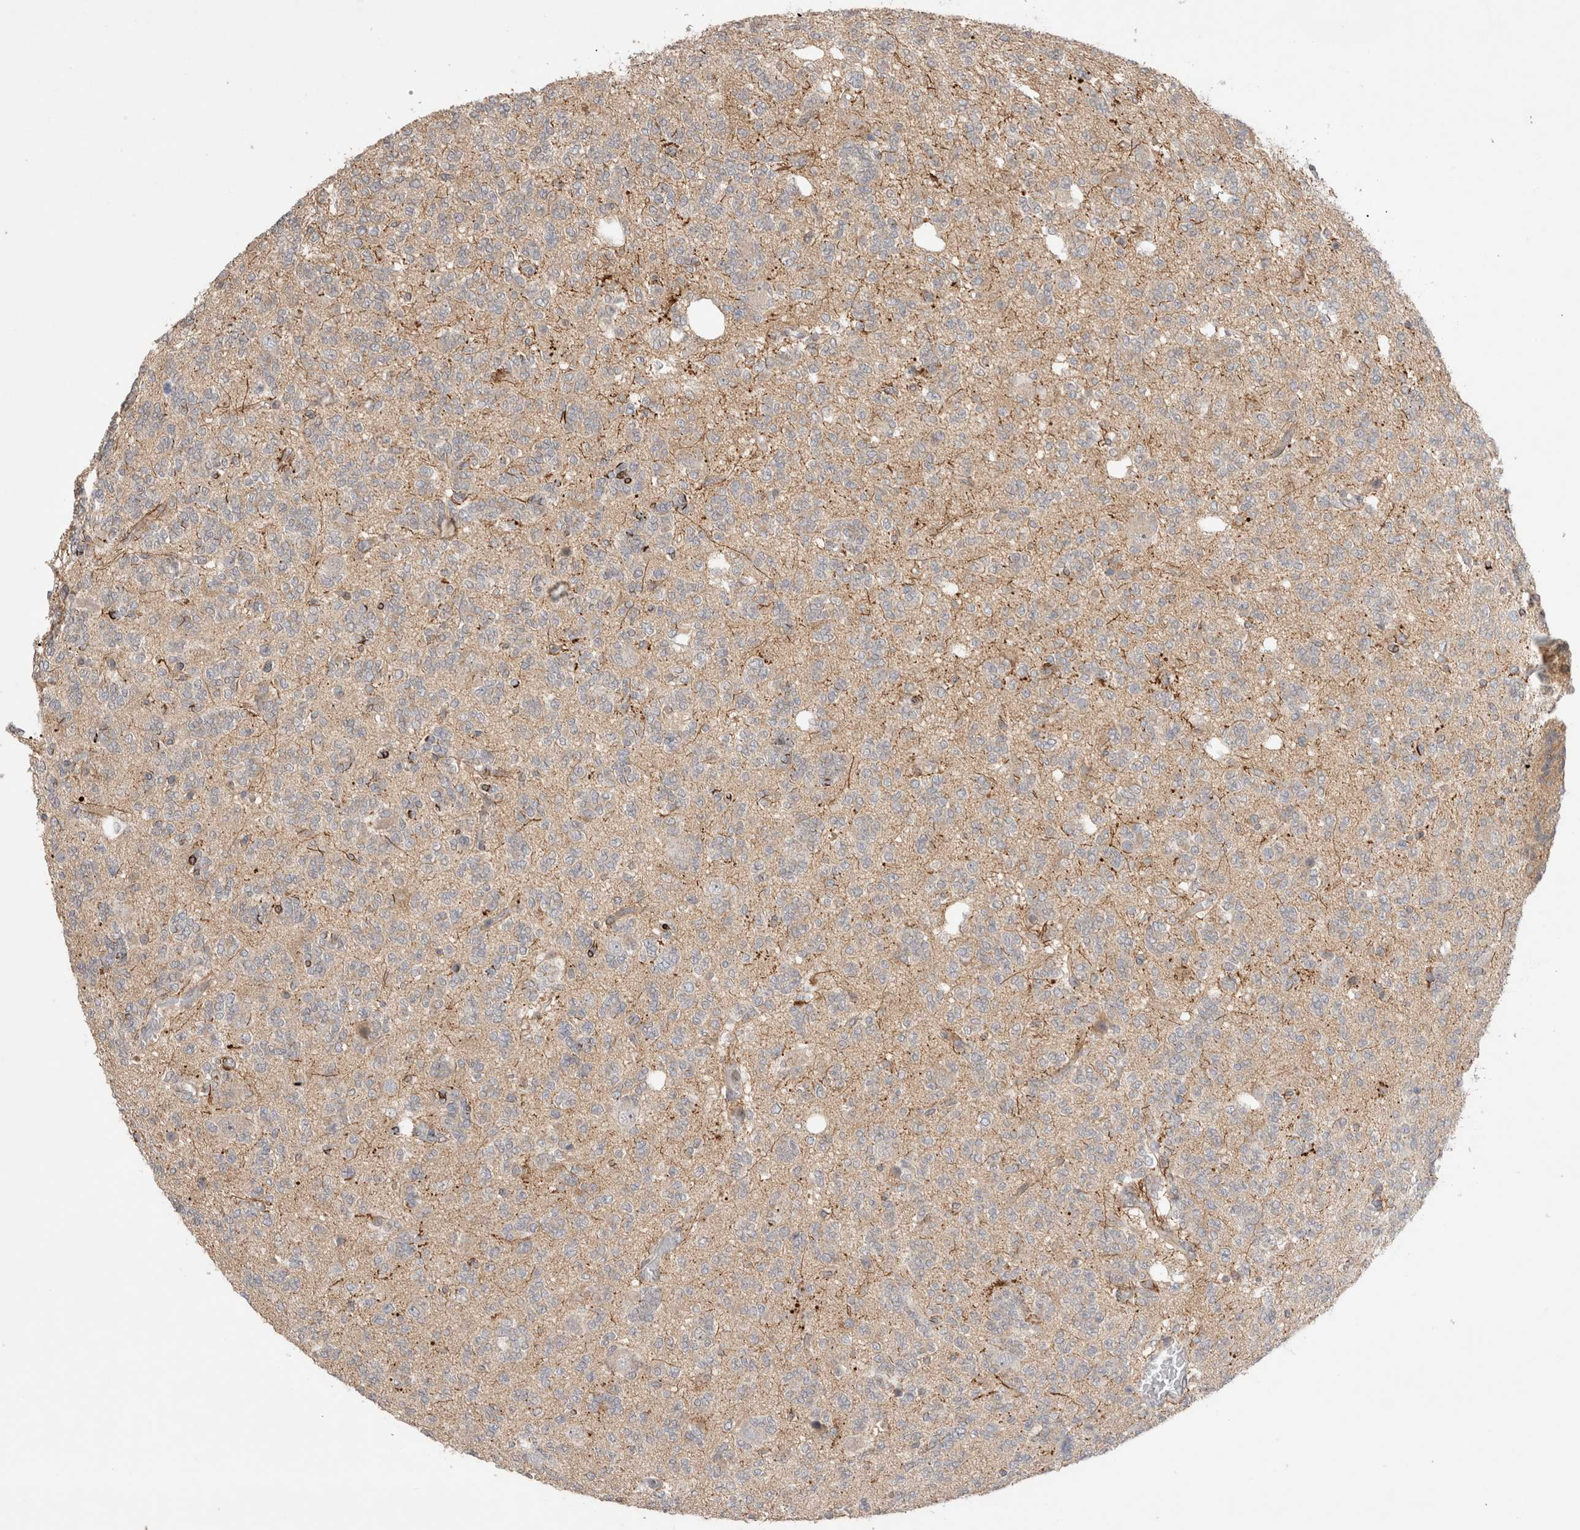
{"staining": {"intensity": "negative", "quantity": "none", "location": "none"}, "tissue": "glioma", "cell_type": "Tumor cells", "image_type": "cancer", "snomed": [{"axis": "morphology", "description": "Glioma, malignant, Low grade"}, {"axis": "topography", "description": "Brain"}], "caption": "There is no significant positivity in tumor cells of malignant glioma (low-grade). The staining is performed using DAB brown chromogen with nuclei counter-stained in using hematoxylin.", "gene": "SLC29A1", "patient": {"sex": "male", "age": 38}}